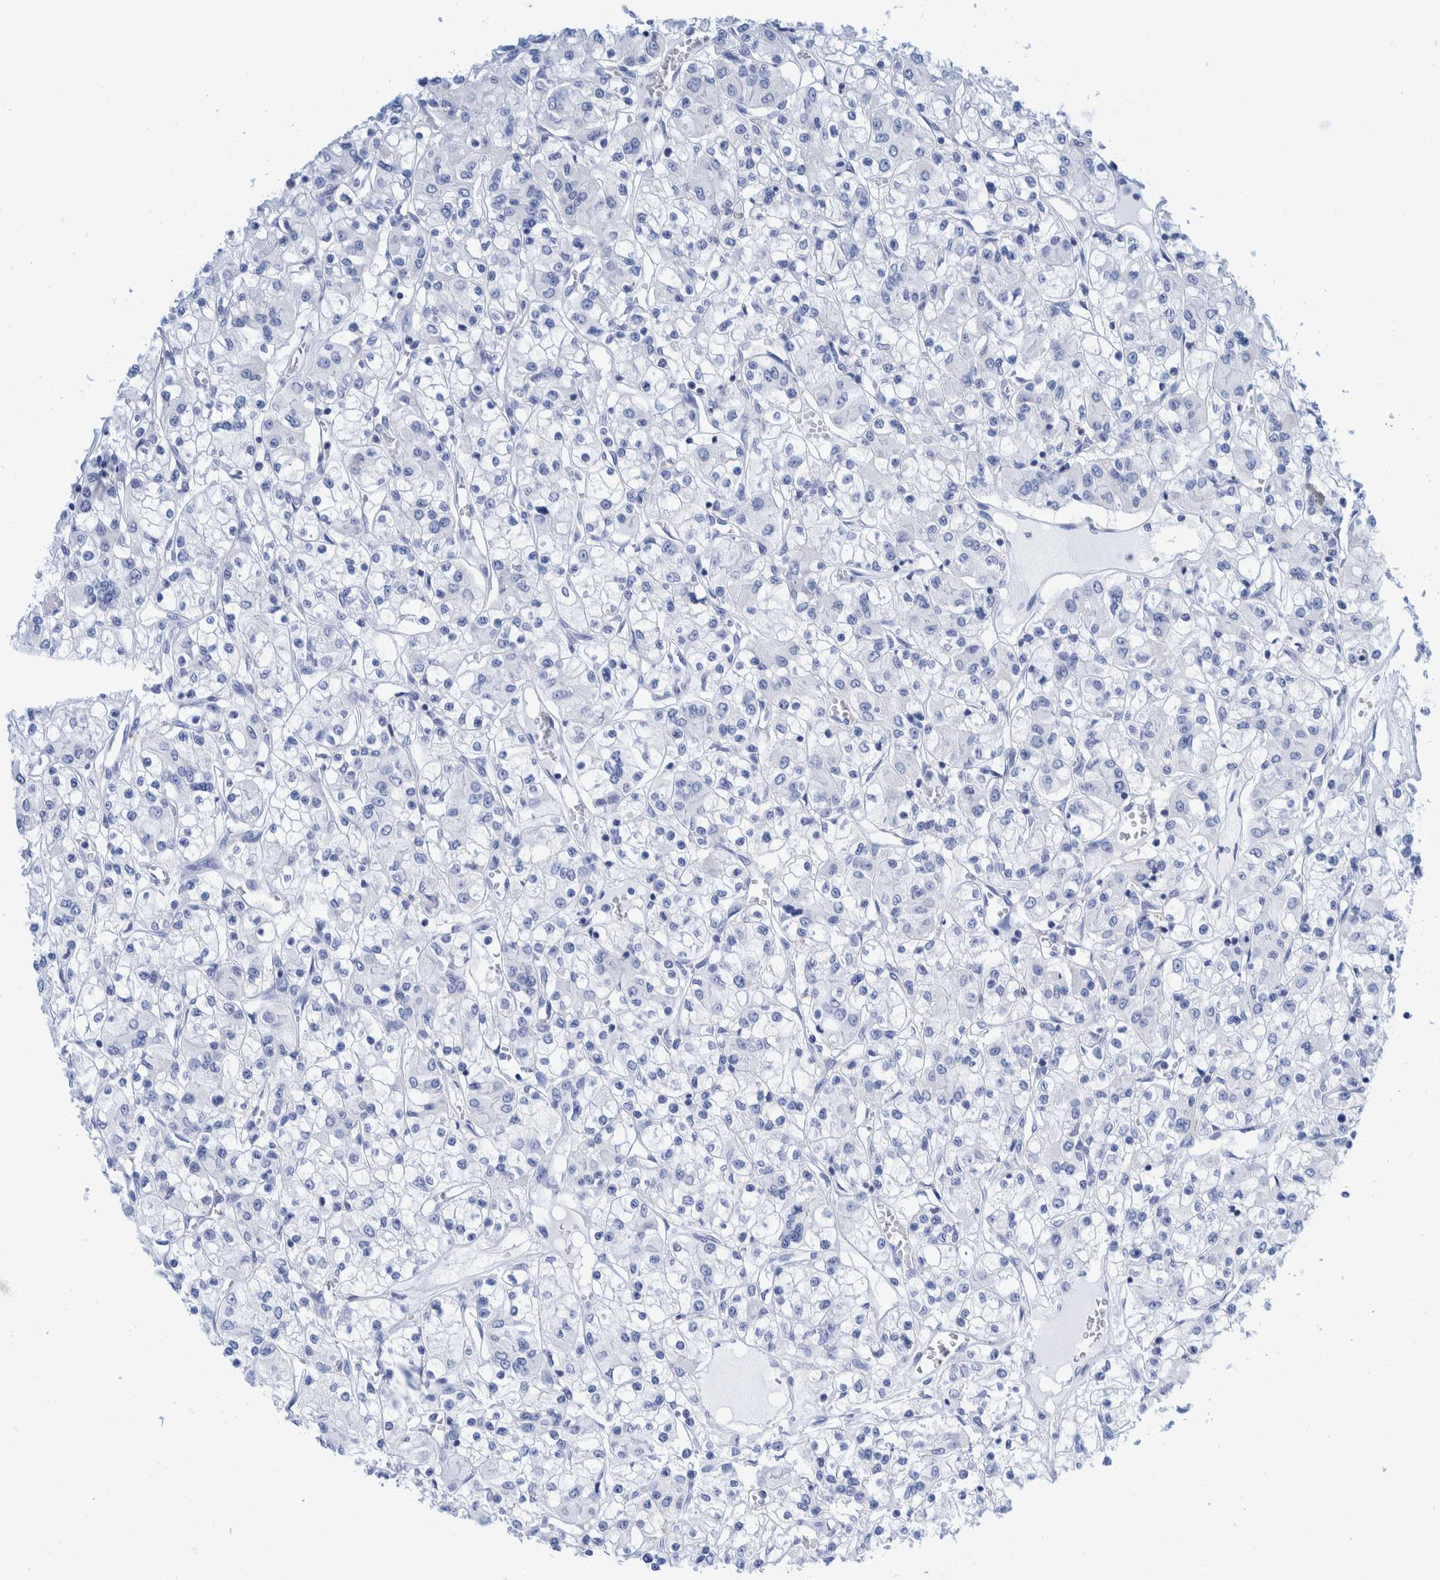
{"staining": {"intensity": "negative", "quantity": "none", "location": "none"}, "tissue": "renal cancer", "cell_type": "Tumor cells", "image_type": "cancer", "snomed": [{"axis": "morphology", "description": "Adenocarcinoma, NOS"}, {"axis": "topography", "description": "Kidney"}], "caption": "The micrograph exhibits no staining of tumor cells in renal adenocarcinoma. Brightfield microscopy of immunohistochemistry (IHC) stained with DAB (3,3'-diaminobenzidine) (brown) and hematoxylin (blue), captured at high magnification.", "gene": "KRT14", "patient": {"sex": "female", "age": 59}}